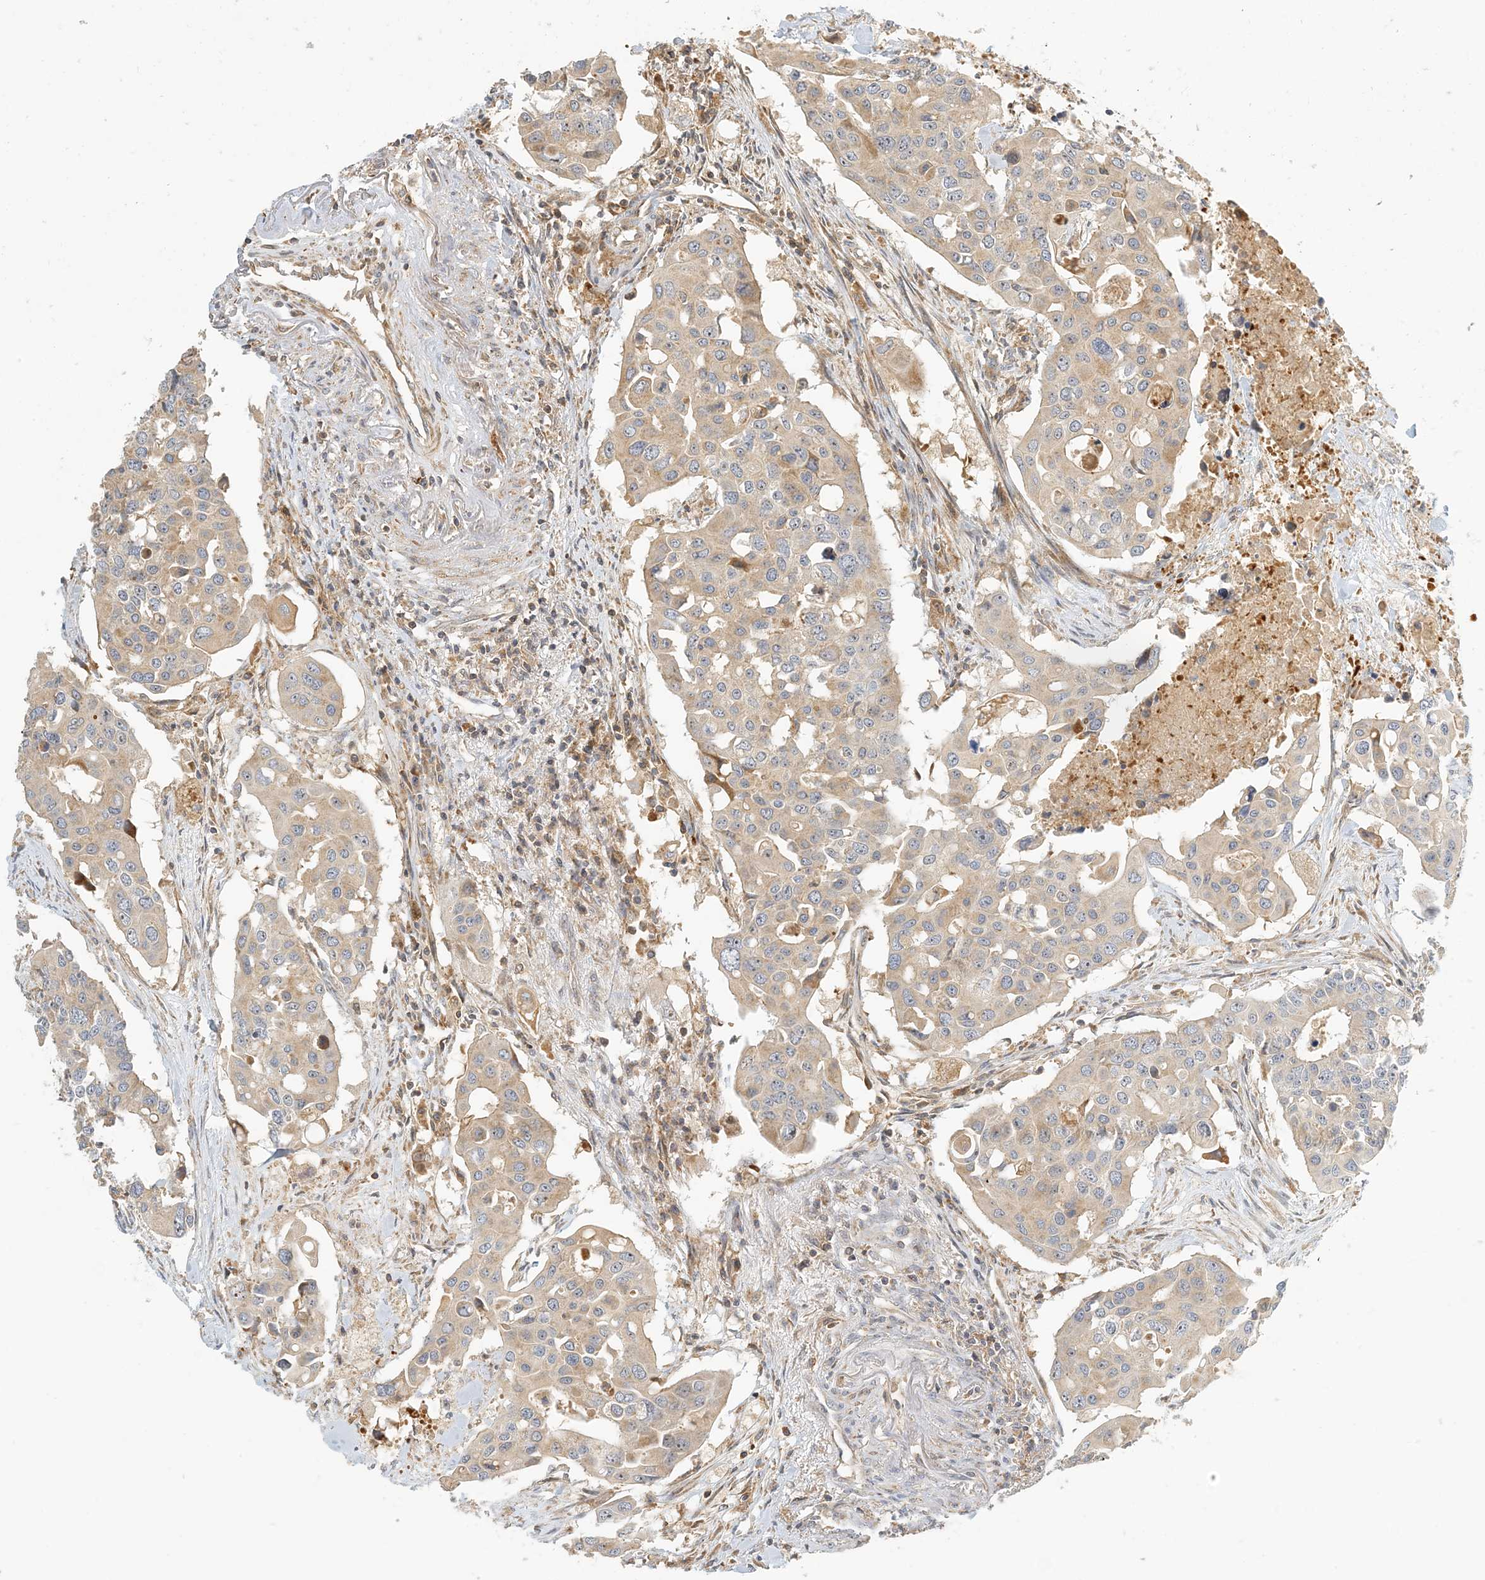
{"staining": {"intensity": "weak", "quantity": ">75%", "location": "cytoplasmic/membranous"}, "tissue": "colorectal cancer", "cell_type": "Tumor cells", "image_type": "cancer", "snomed": [{"axis": "morphology", "description": "Adenocarcinoma, NOS"}, {"axis": "topography", "description": "Colon"}], "caption": "Immunohistochemistry staining of adenocarcinoma (colorectal), which exhibits low levels of weak cytoplasmic/membranous staining in approximately >75% of tumor cells indicating weak cytoplasmic/membranous protein positivity. The staining was performed using DAB (brown) for protein detection and nuclei were counterstained in hematoxylin (blue).", "gene": "COLEC11", "patient": {"sex": "male", "age": 77}}